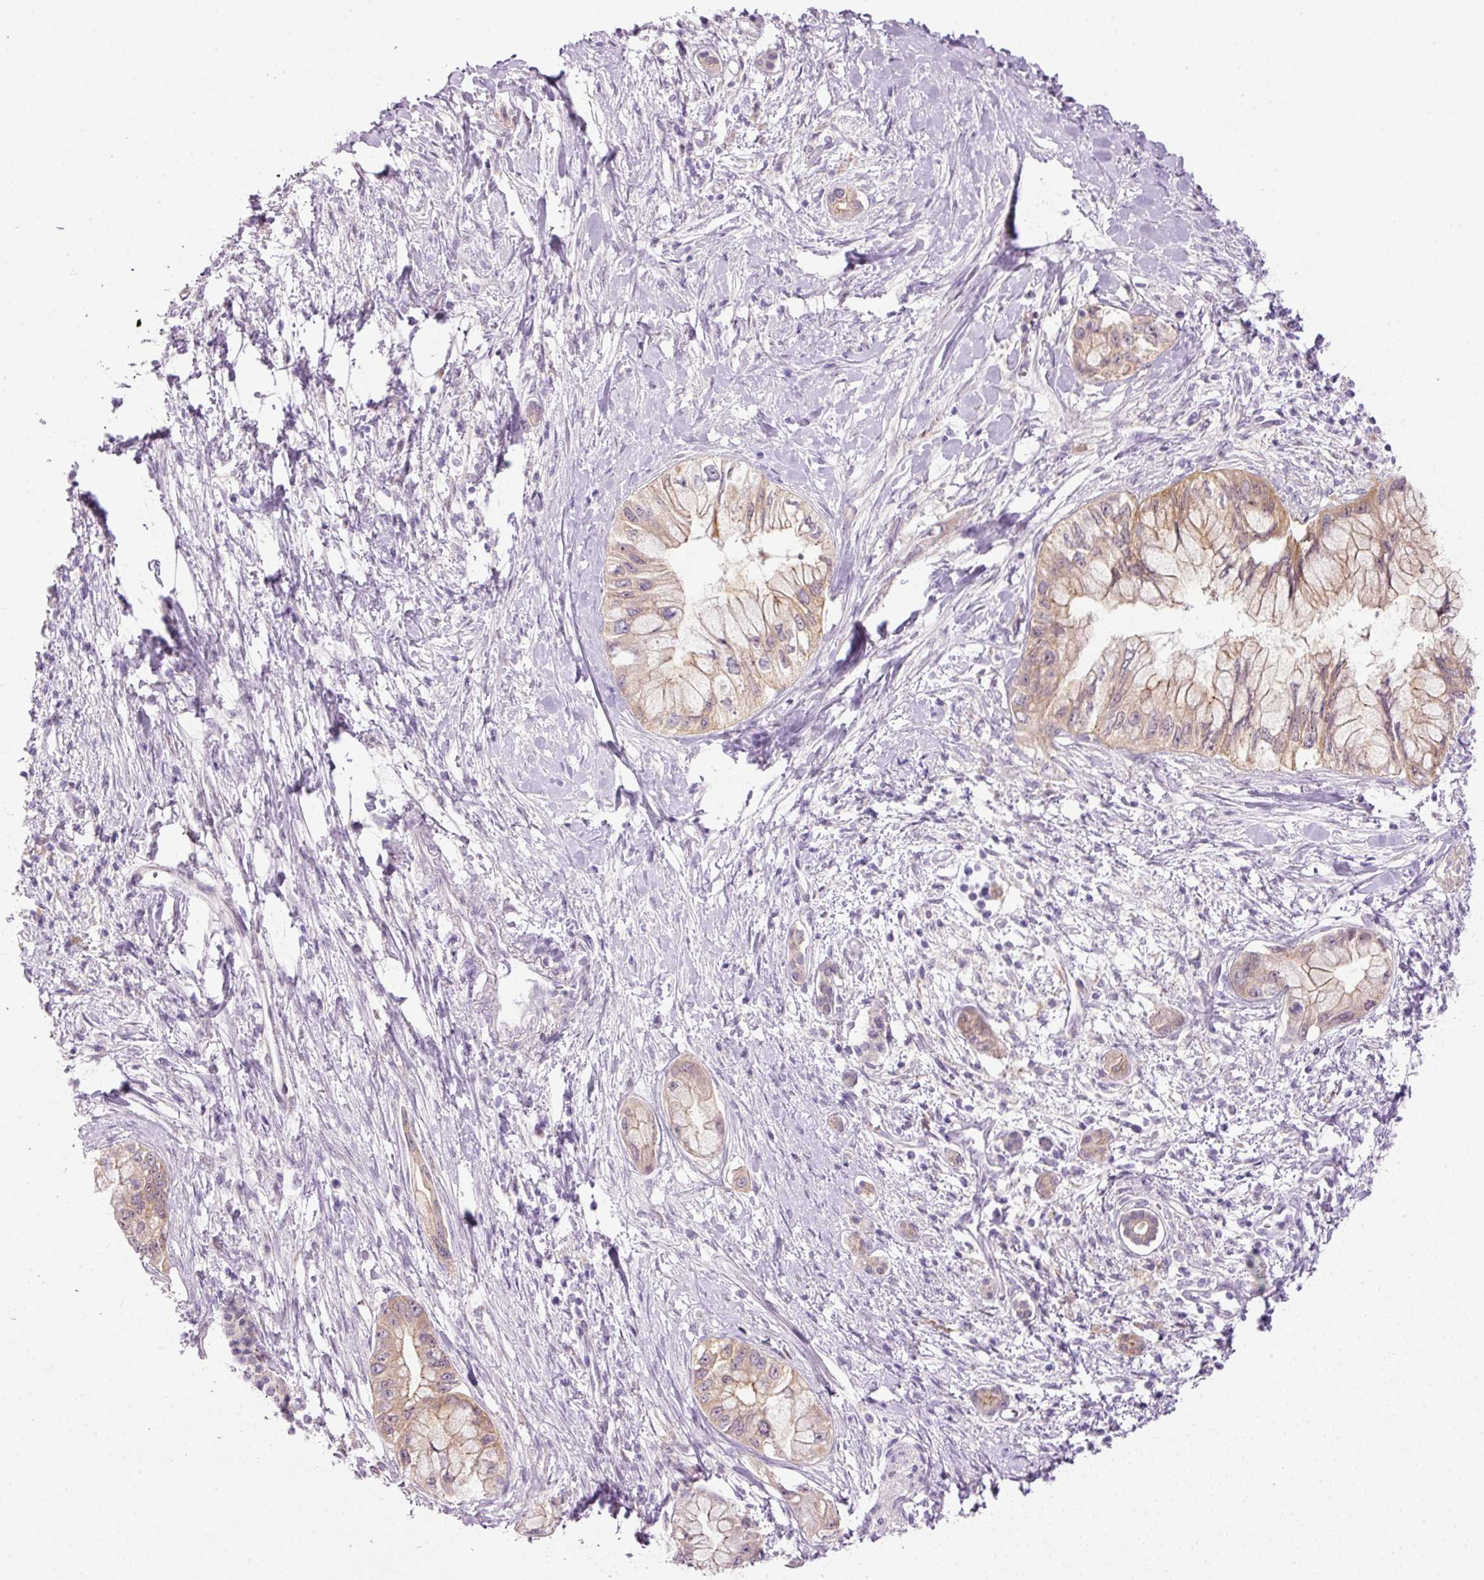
{"staining": {"intensity": "weak", "quantity": ">75%", "location": "cytoplasmic/membranous"}, "tissue": "pancreatic cancer", "cell_type": "Tumor cells", "image_type": "cancer", "snomed": [{"axis": "morphology", "description": "Adenocarcinoma, NOS"}, {"axis": "topography", "description": "Pancreas"}], "caption": "There is low levels of weak cytoplasmic/membranous expression in tumor cells of adenocarcinoma (pancreatic), as demonstrated by immunohistochemical staining (brown color).", "gene": "SRC", "patient": {"sex": "male", "age": 48}}